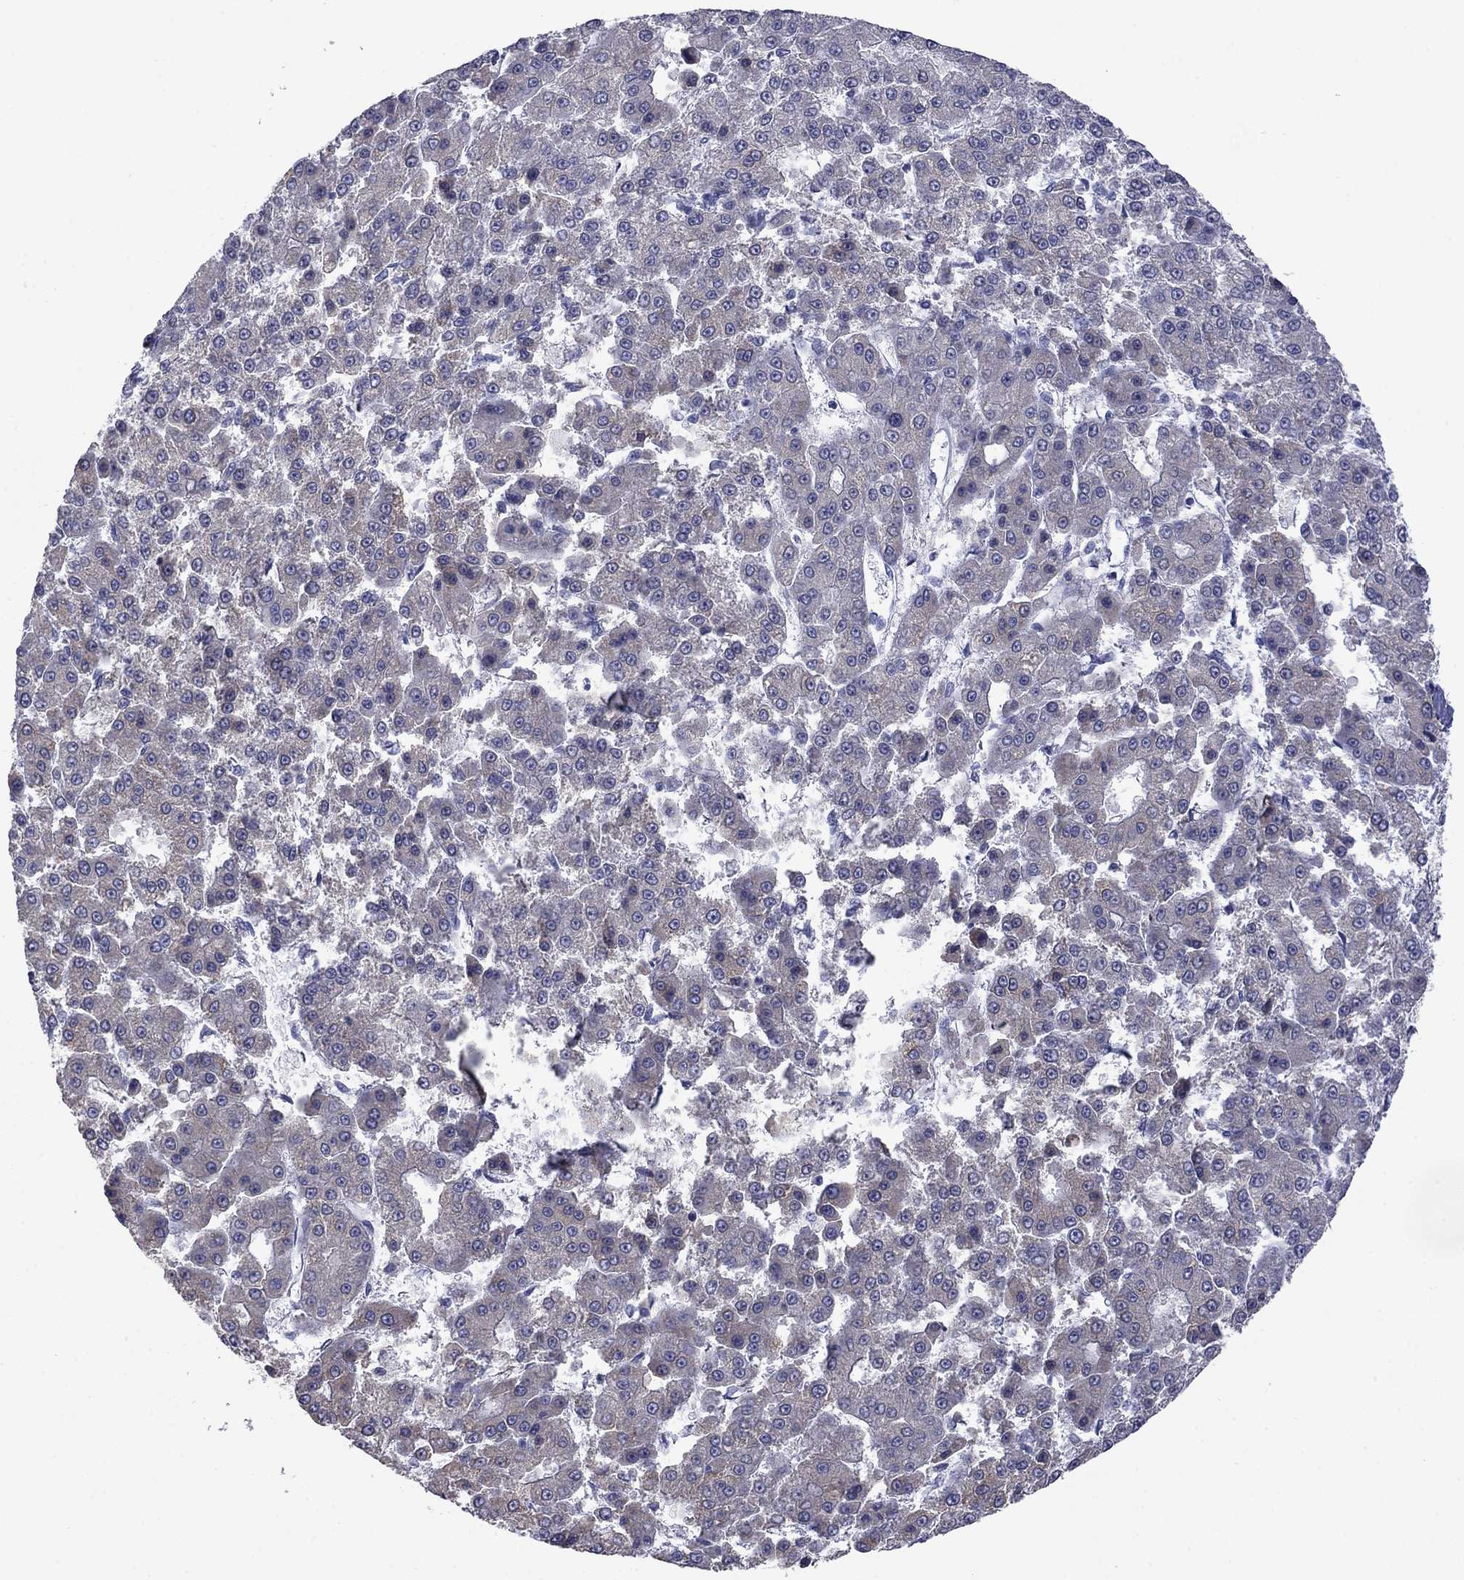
{"staining": {"intensity": "moderate", "quantity": "<25%", "location": "cytoplasmic/membranous"}, "tissue": "liver cancer", "cell_type": "Tumor cells", "image_type": "cancer", "snomed": [{"axis": "morphology", "description": "Carcinoma, Hepatocellular, NOS"}, {"axis": "topography", "description": "Liver"}], "caption": "About <25% of tumor cells in human liver hepatocellular carcinoma exhibit moderate cytoplasmic/membranous protein expression as visualized by brown immunohistochemical staining.", "gene": "TMPRSS11A", "patient": {"sex": "male", "age": 70}}